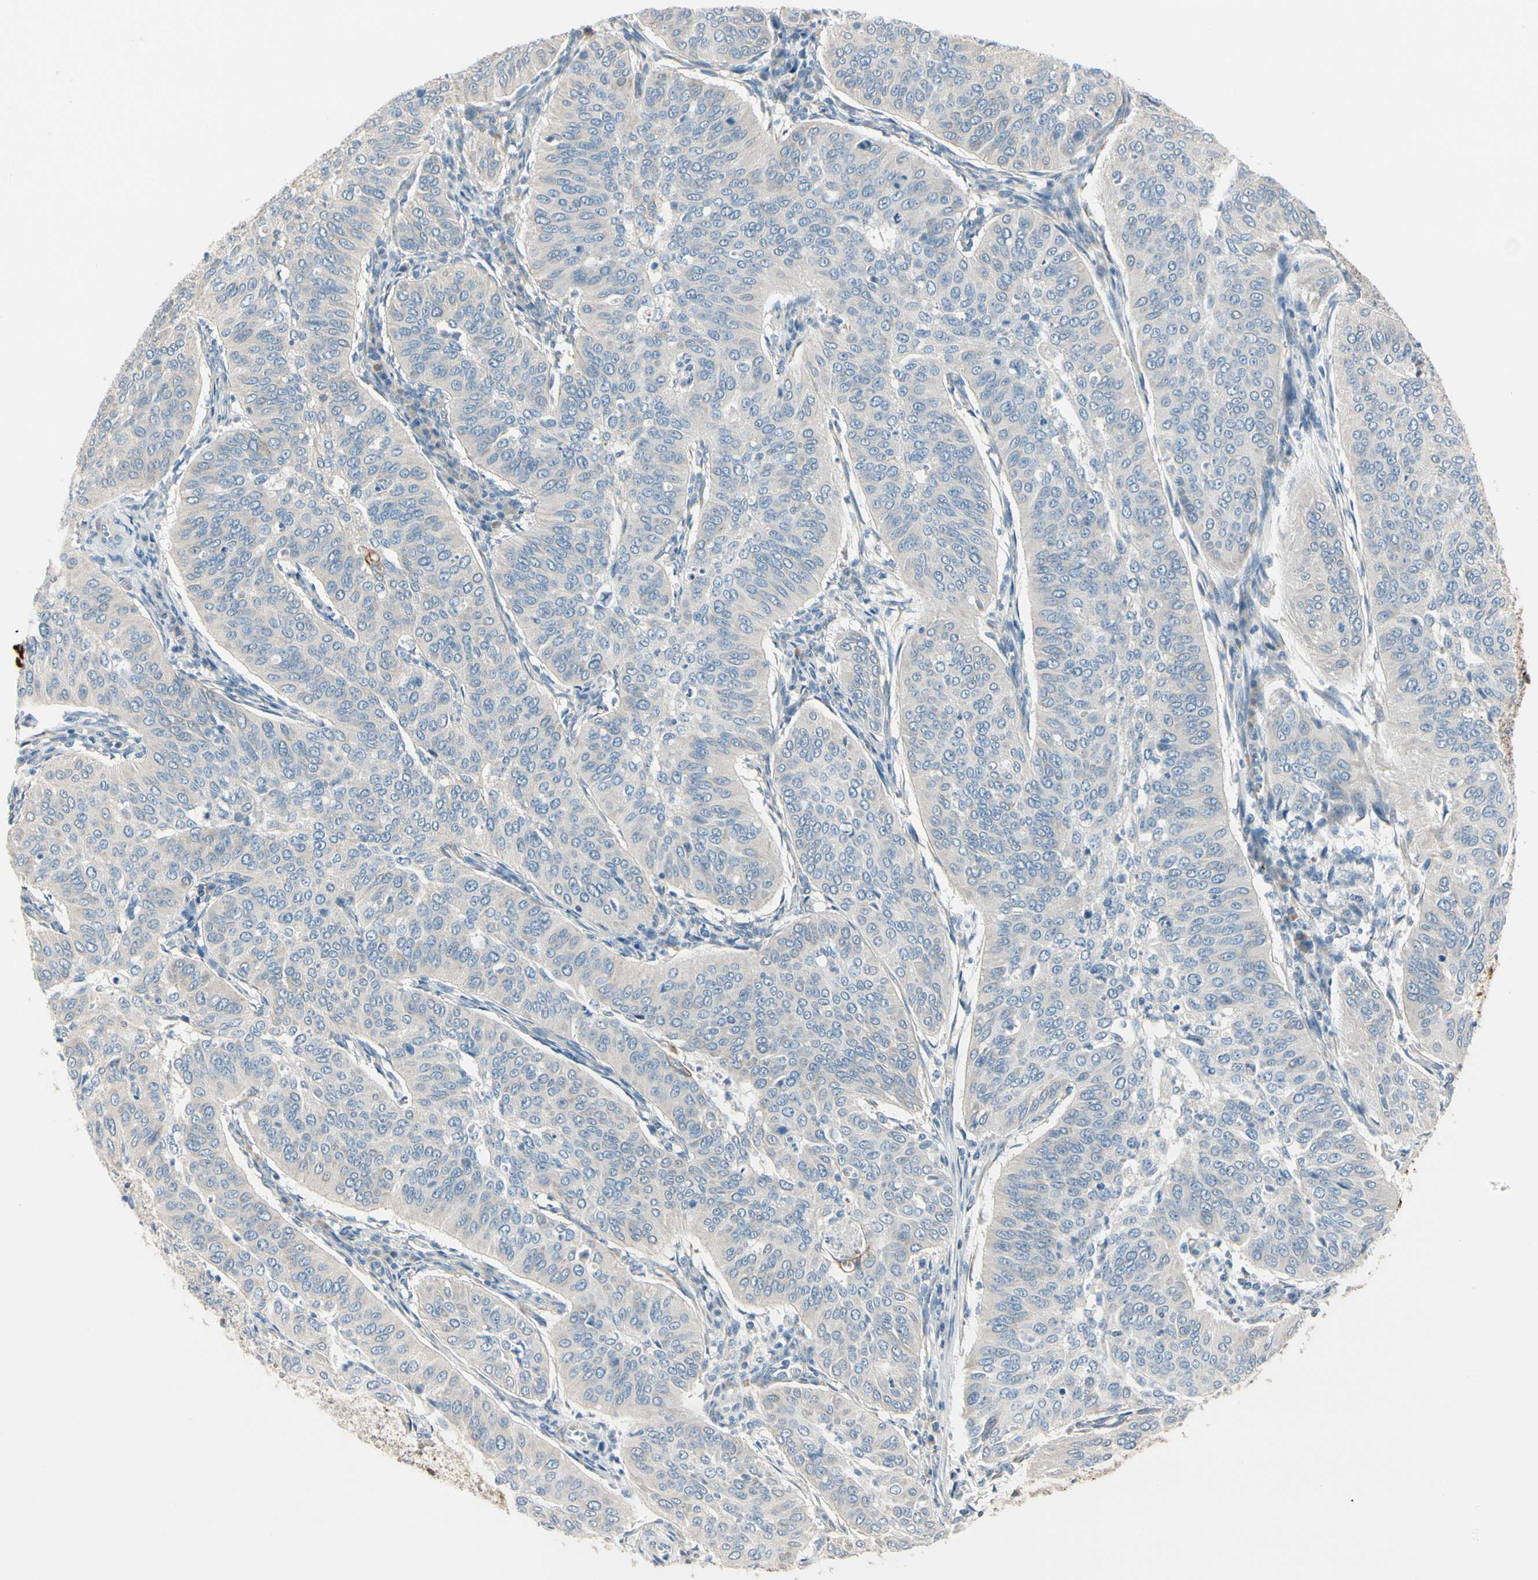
{"staining": {"intensity": "negative", "quantity": "none", "location": "none"}, "tissue": "cervical cancer", "cell_type": "Tumor cells", "image_type": "cancer", "snomed": [{"axis": "morphology", "description": "Normal tissue, NOS"}, {"axis": "morphology", "description": "Squamous cell carcinoma, NOS"}, {"axis": "topography", "description": "Cervix"}], "caption": "Micrograph shows no protein positivity in tumor cells of cervical squamous cell carcinoma tissue.", "gene": "DUSP12", "patient": {"sex": "female", "age": 39}}